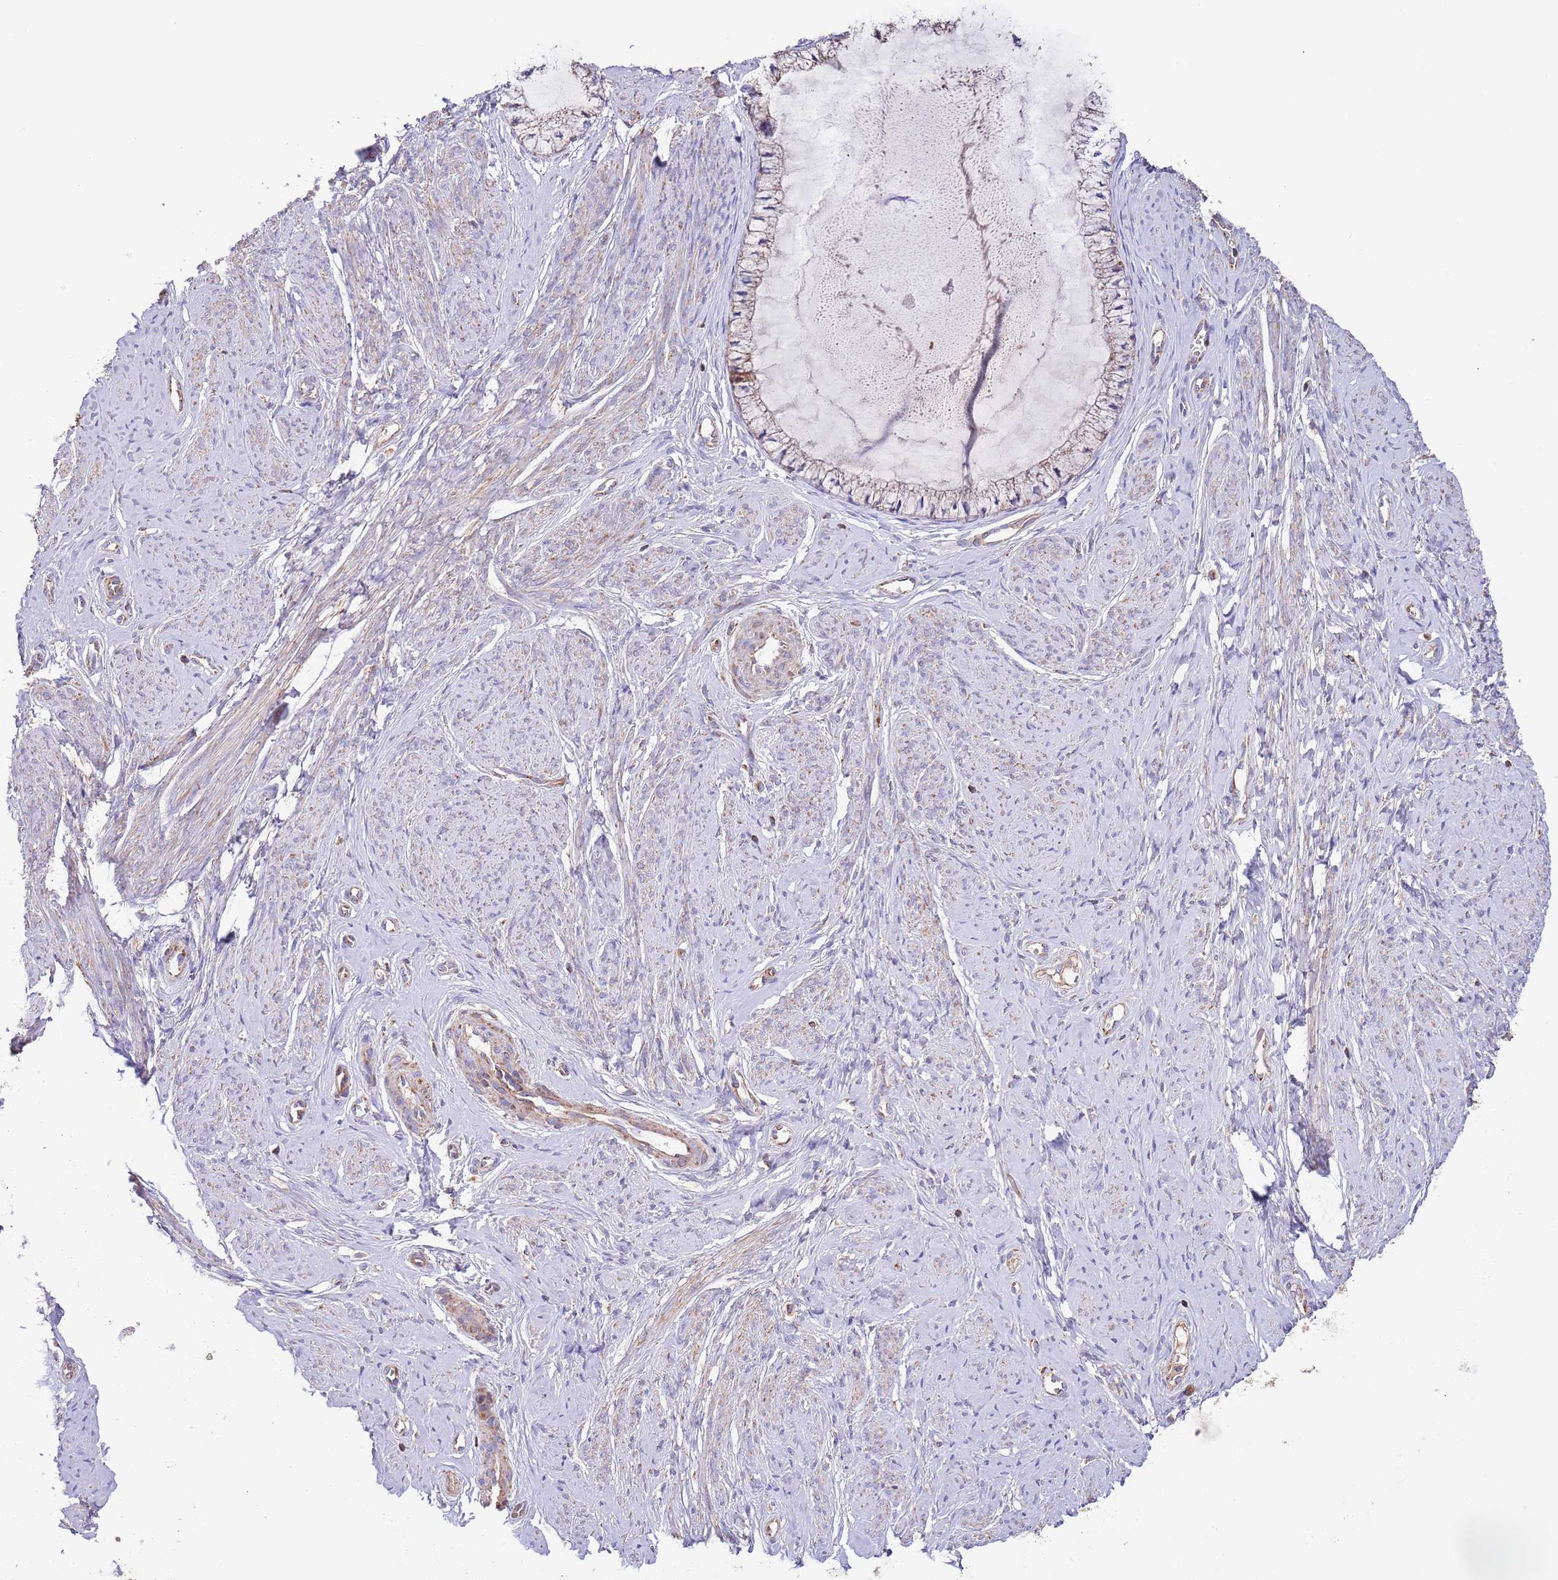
{"staining": {"intensity": "strong", "quantity": "25%-75%", "location": "cytoplasmic/membranous"}, "tissue": "cervix", "cell_type": "Glandular cells", "image_type": "normal", "snomed": [{"axis": "morphology", "description": "Normal tissue, NOS"}, {"axis": "topography", "description": "Cervix"}], "caption": "IHC photomicrograph of normal human cervix stained for a protein (brown), which exhibits high levels of strong cytoplasmic/membranous staining in approximately 25%-75% of glandular cells.", "gene": "DNAJA3", "patient": {"sex": "female", "age": 42}}